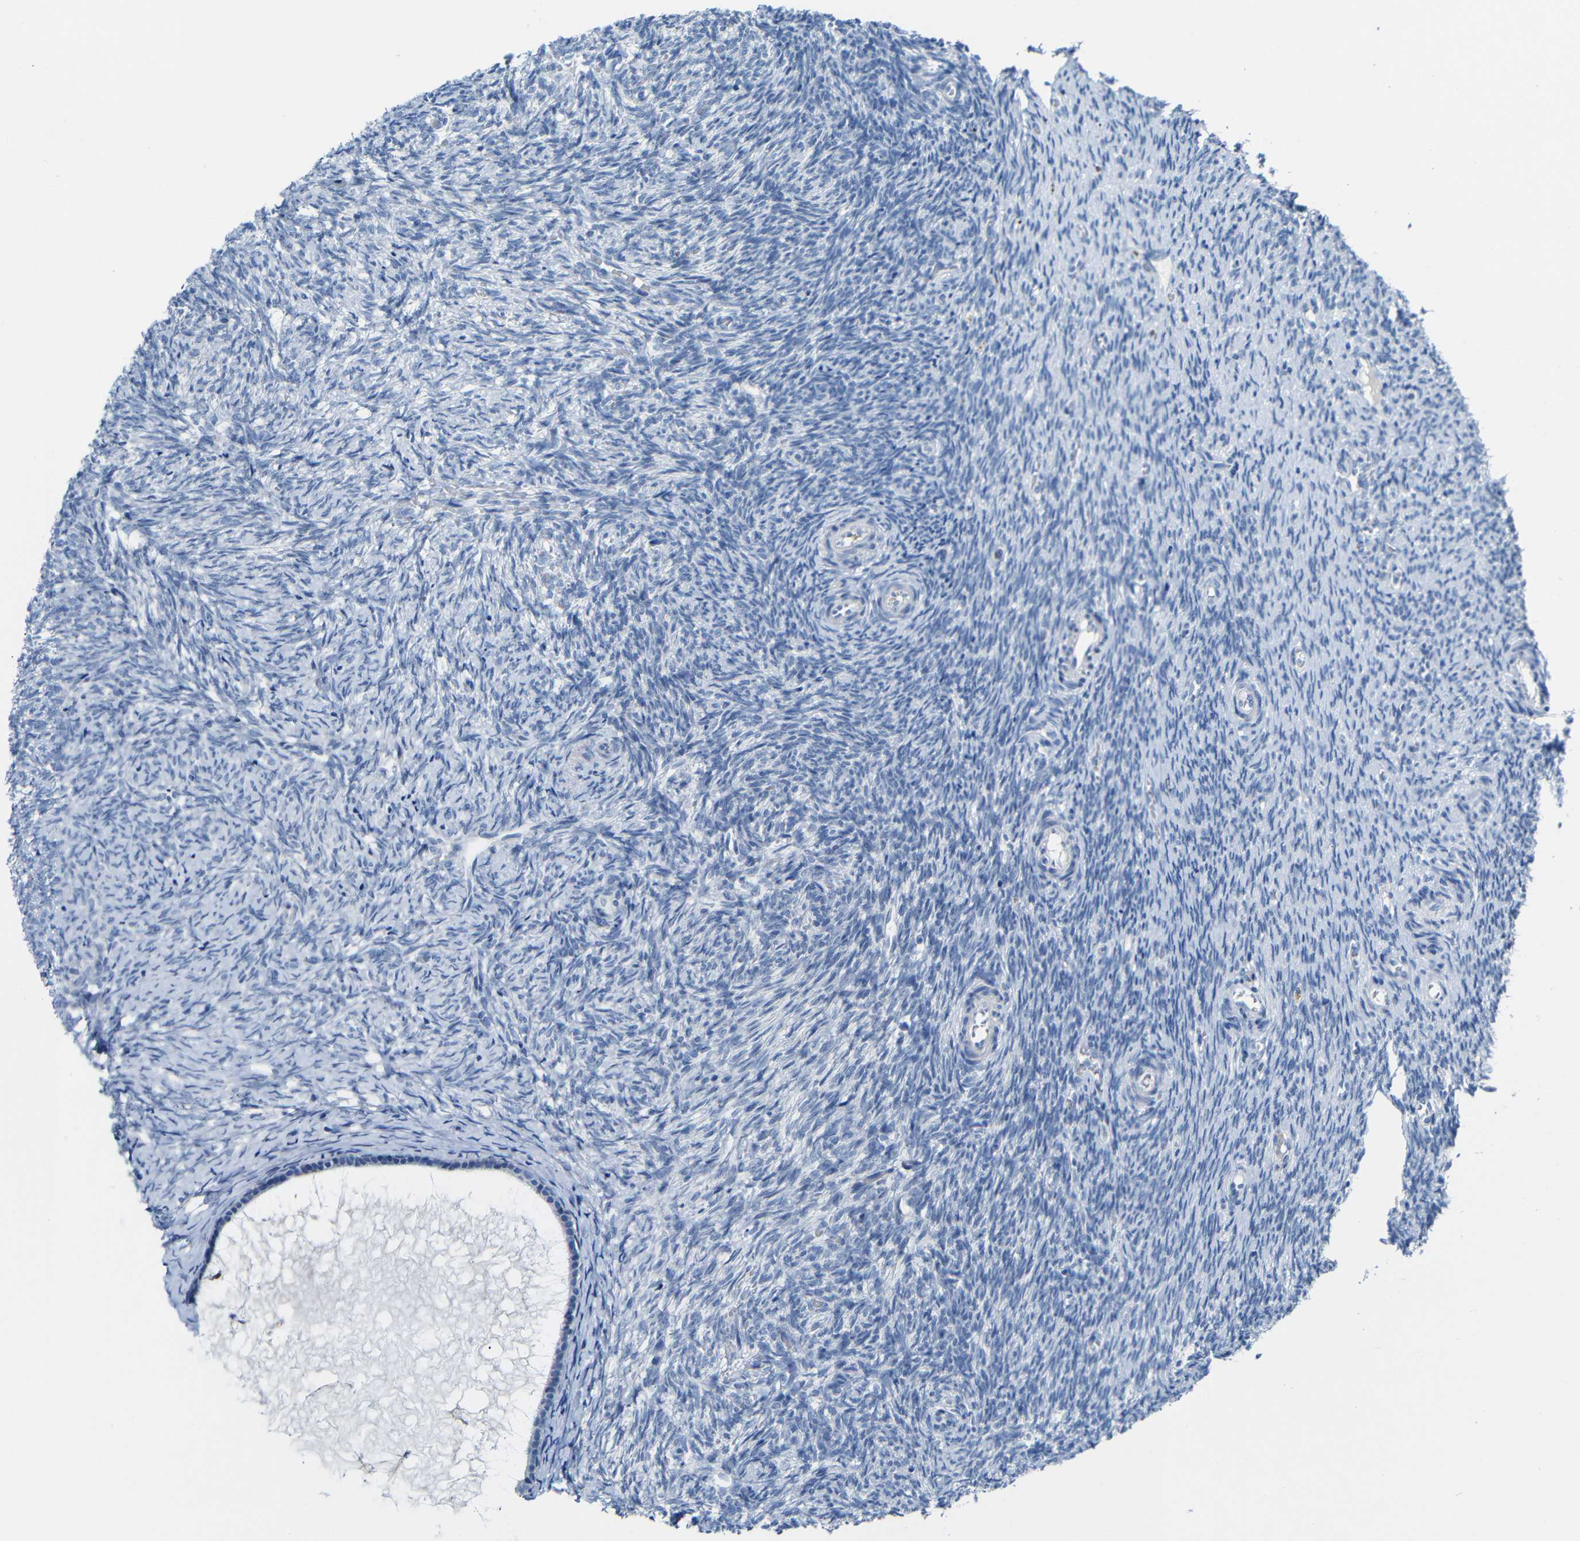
{"staining": {"intensity": "negative", "quantity": "none", "location": "none"}, "tissue": "ovary", "cell_type": "Follicle cells", "image_type": "normal", "snomed": [{"axis": "morphology", "description": "Normal tissue, NOS"}, {"axis": "topography", "description": "Ovary"}], "caption": "IHC image of unremarkable ovary: human ovary stained with DAB exhibits no significant protein staining in follicle cells. The staining was performed using DAB (3,3'-diaminobenzidine) to visualize the protein expression in brown, while the nuclei were stained in blue with hematoxylin (Magnification: 20x).", "gene": "C15orf48", "patient": {"sex": "female", "age": 41}}